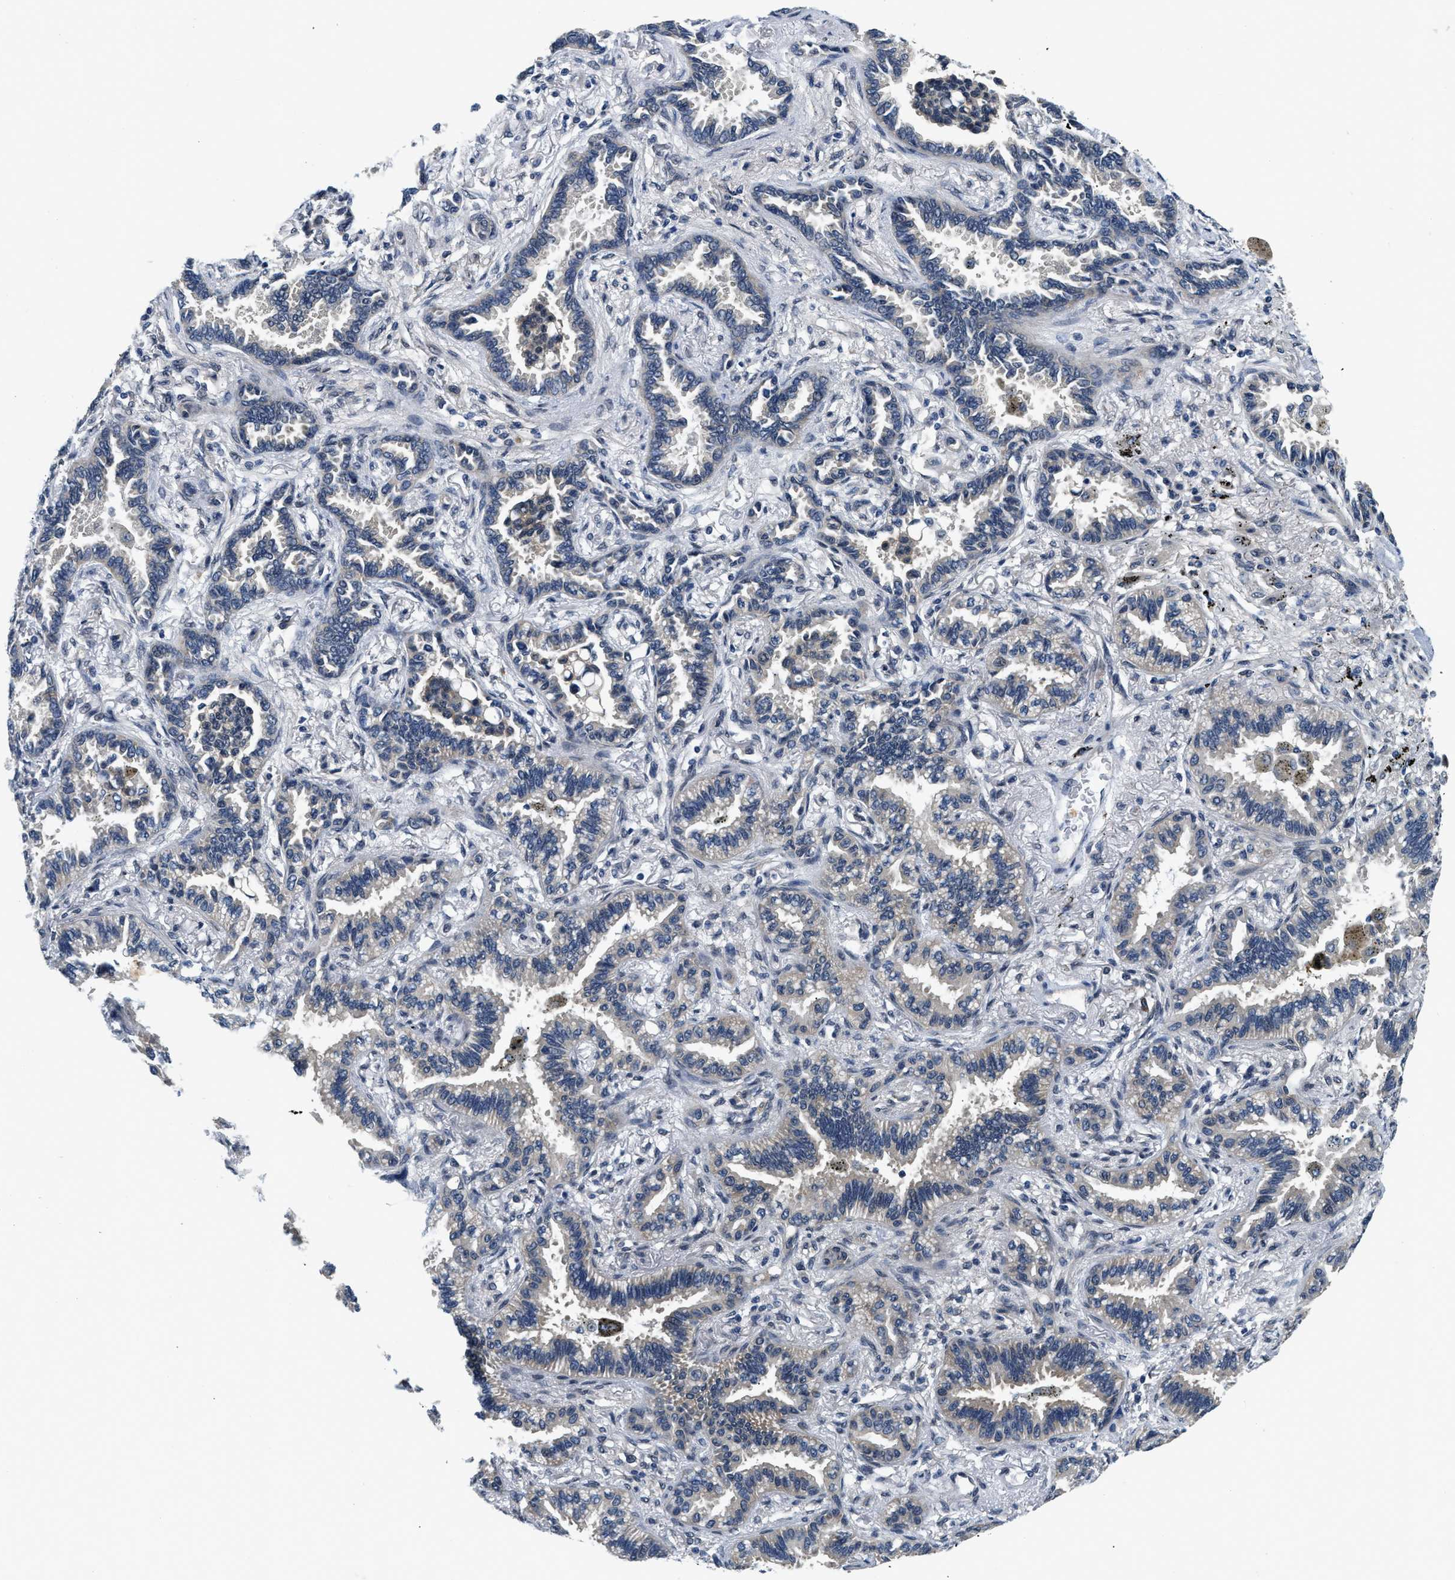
{"staining": {"intensity": "moderate", "quantity": "25%-75%", "location": "cytoplasmic/membranous"}, "tissue": "lung cancer", "cell_type": "Tumor cells", "image_type": "cancer", "snomed": [{"axis": "morphology", "description": "Normal tissue, NOS"}, {"axis": "morphology", "description": "Adenocarcinoma, NOS"}, {"axis": "topography", "description": "Lung"}], "caption": "Immunohistochemical staining of human lung cancer (adenocarcinoma) reveals moderate cytoplasmic/membranous protein expression in about 25%-75% of tumor cells. (Stains: DAB (3,3'-diaminobenzidine) in brown, nuclei in blue, Microscopy: brightfield microscopy at high magnification).", "gene": "SMAD4", "patient": {"sex": "male", "age": 59}}